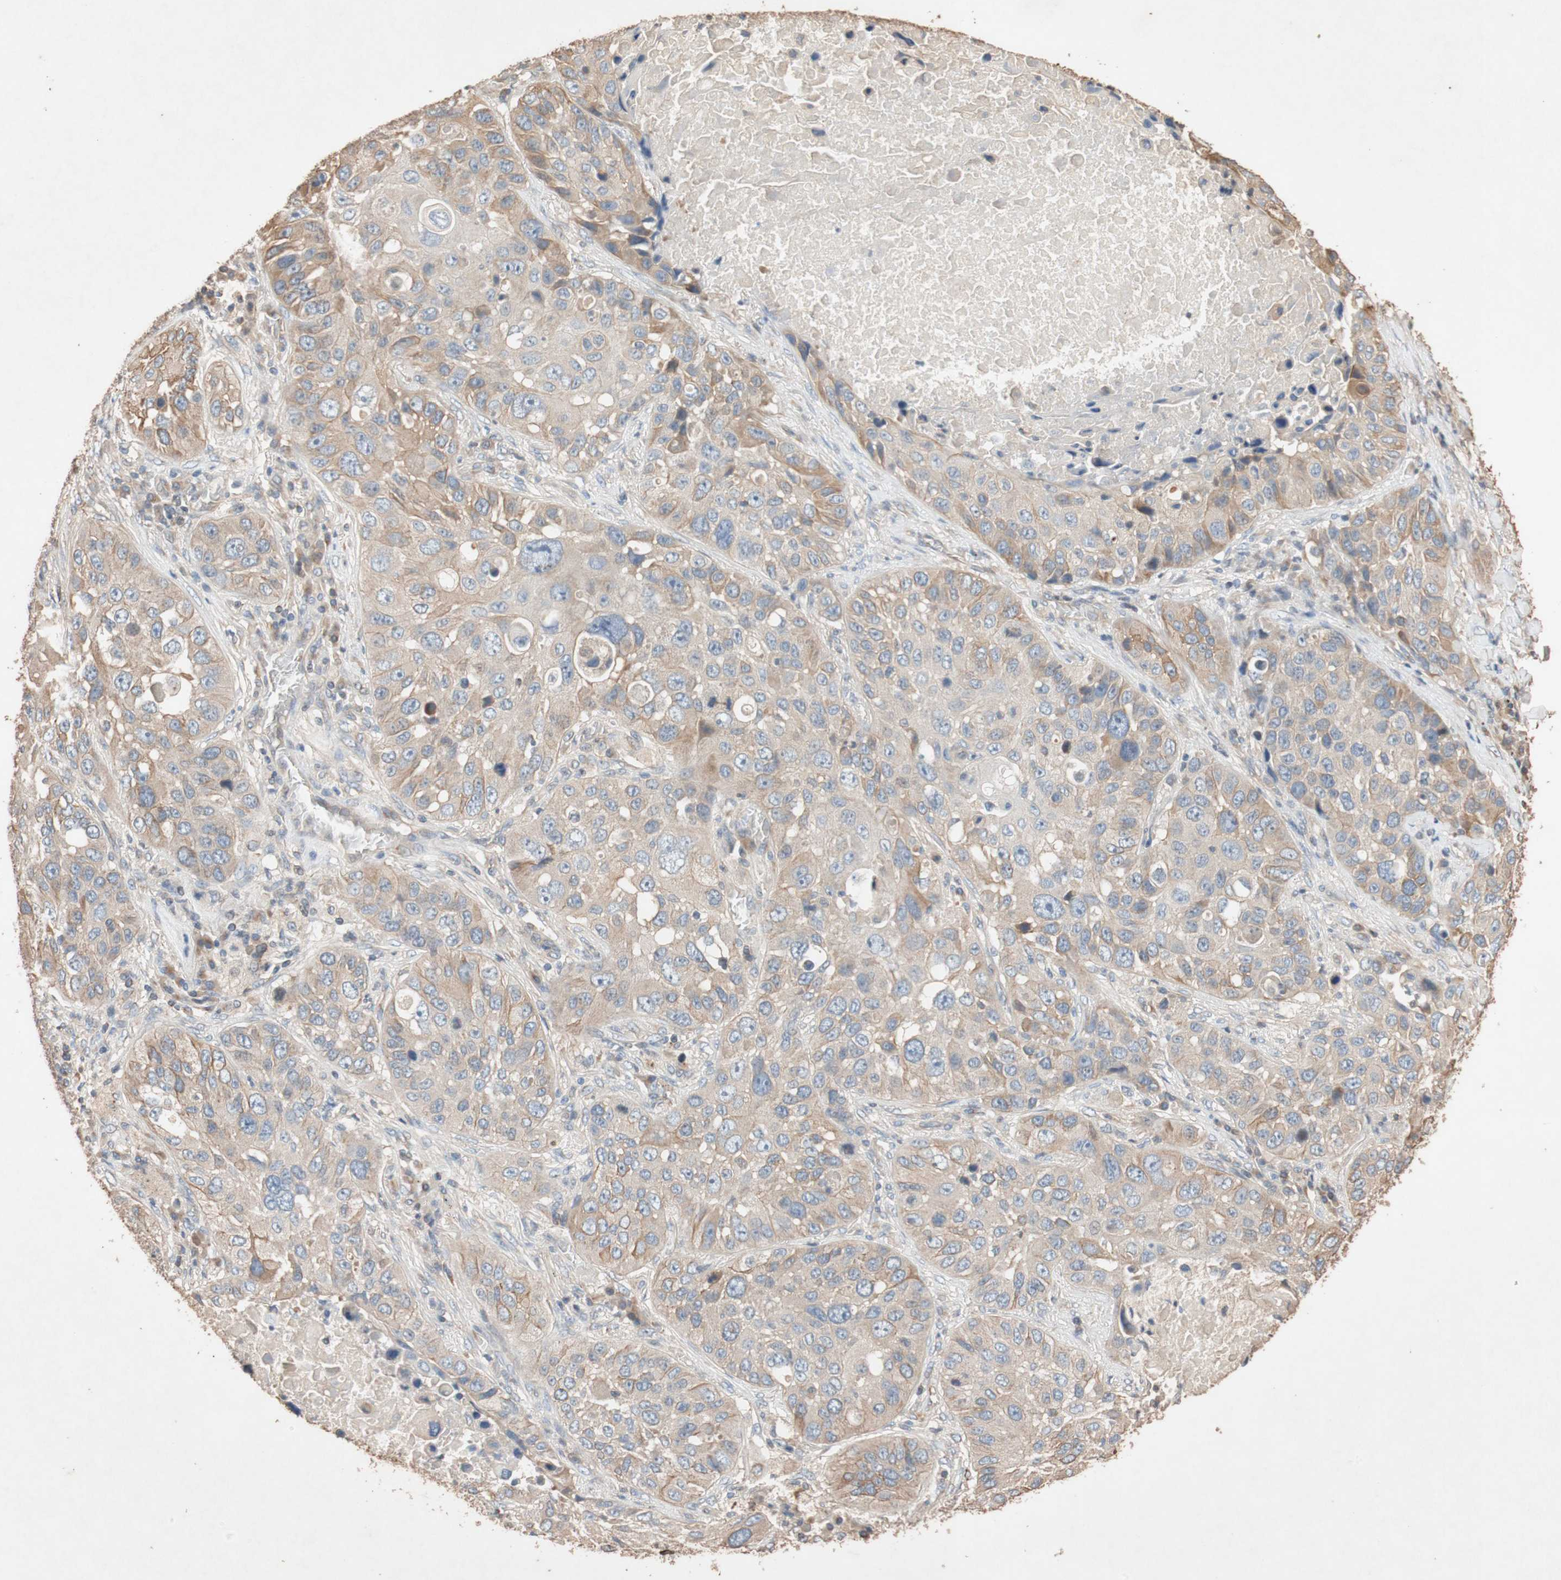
{"staining": {"intensity": "weak", "quantity": ">75%", "location": "cytoplasmic/membranous"}, "tissue": "lung cancer", "cell_type": "Tumor cells", "image_type": "cancer", "snomed": [{"axis": "morphology", "description": "Squamous cell carcinoma, NOS"}, {"axis": "topography", "description": "Lung"}], "caption": "DAB immunohistochemical staining of lung cancer shows weak cytoplasmic/membranous protein staining in about >75% of tumor cells.", "gene": "TUBB", "patient": {"sex": "male", "age": 57}}